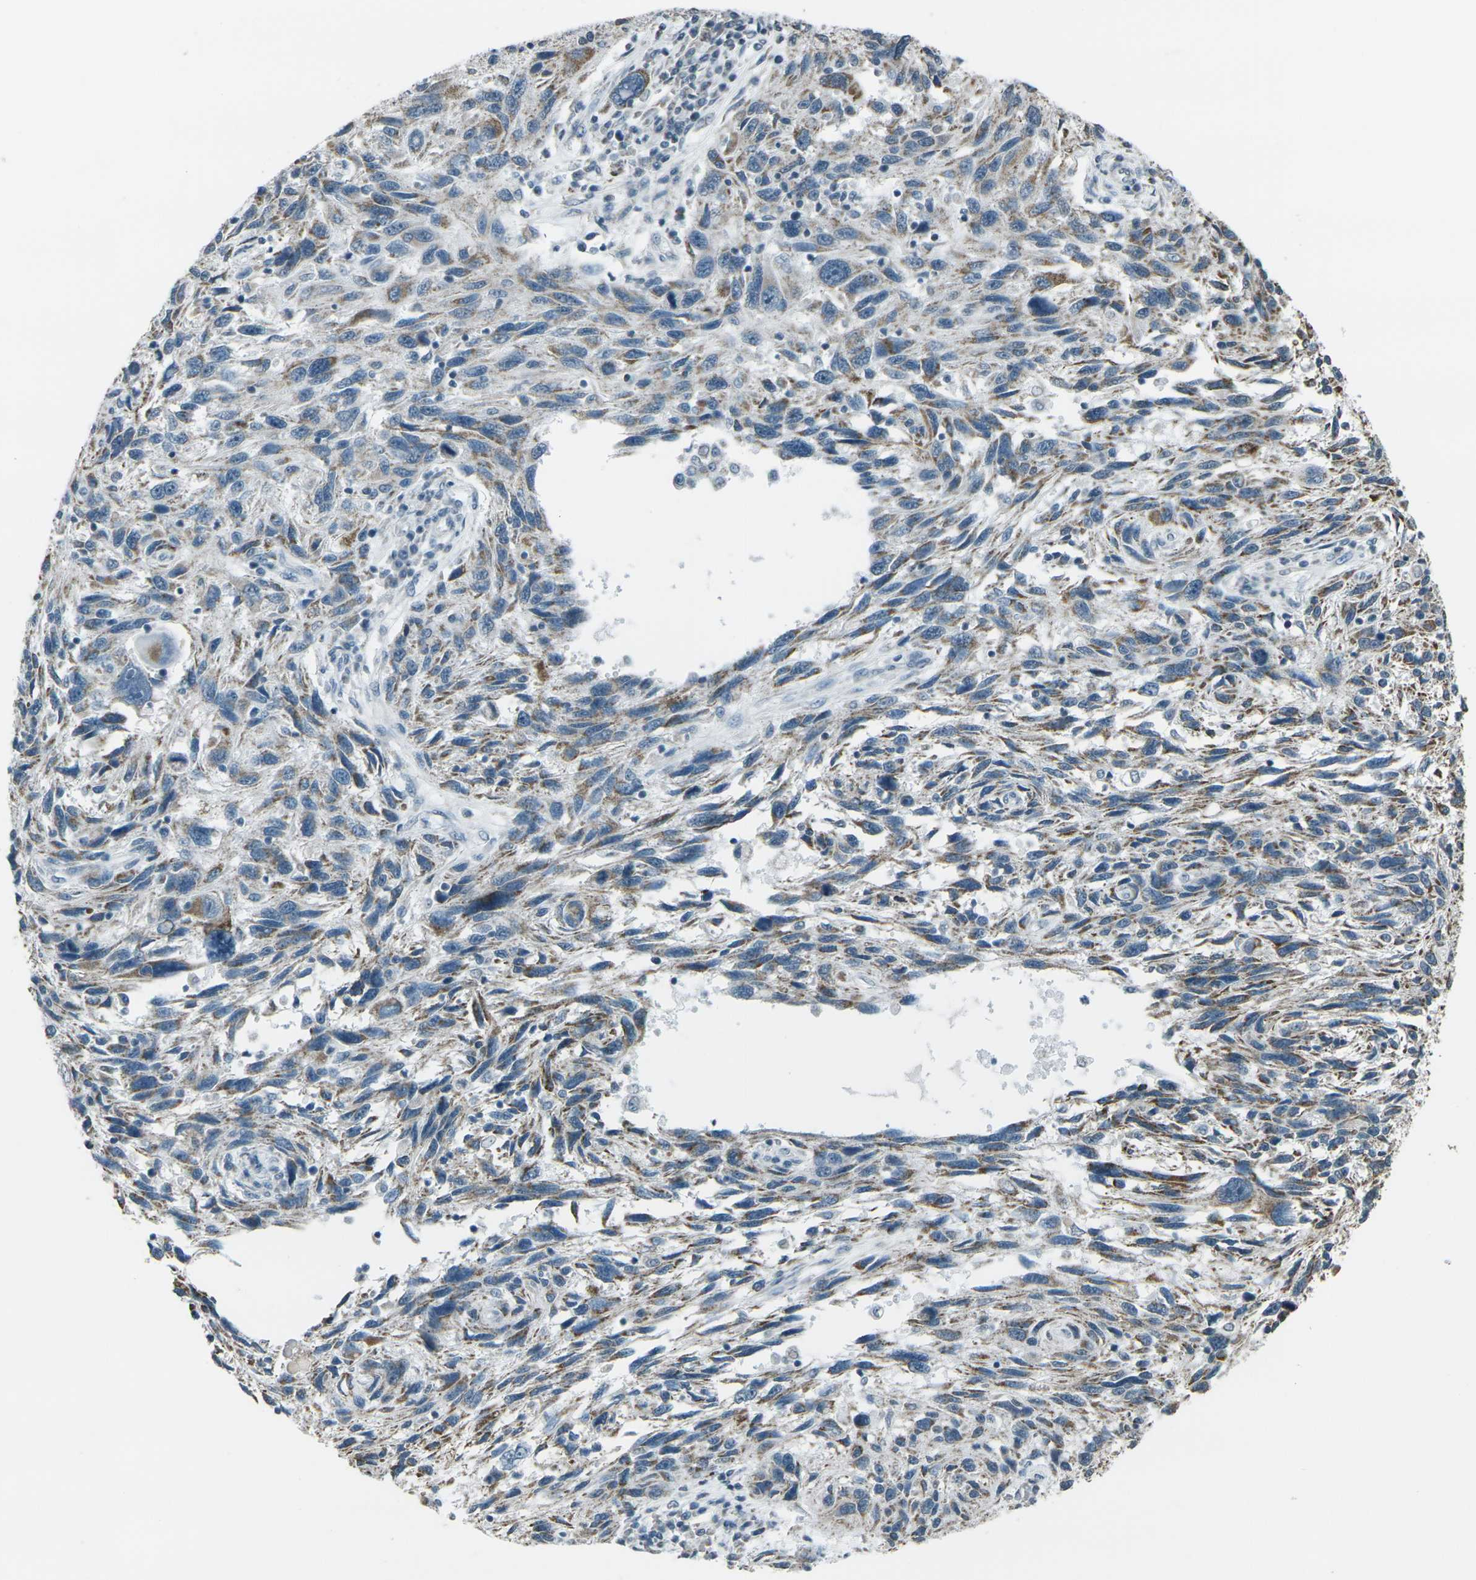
{"staining": {"intensity": "moderate", "quantity": "25%-75%", "location": "cytoplasmic/membranous"}, "tissue": "melanoma", "cell_type": "Tumor cells", "image_type": "cancer", "snomed": [{"axis": "morphology", "description": "Malignant melanoma, NOS"}, {"axis": "topography", "description": "Skin"}], "caption": "Protein expression analysis of malignant melanoma exhibits moderate cytoplasmic/membranous staining in approximately 25%-75% of tumor cells. The staining is performed using DAB (3,3'-diaminobenzidine) brown chromogen to label protein expression. The nuclei are counter-stained blue using hematoxylin.", "gene": "H2BC1", "patient": {"sex": "male", "age": 53}}